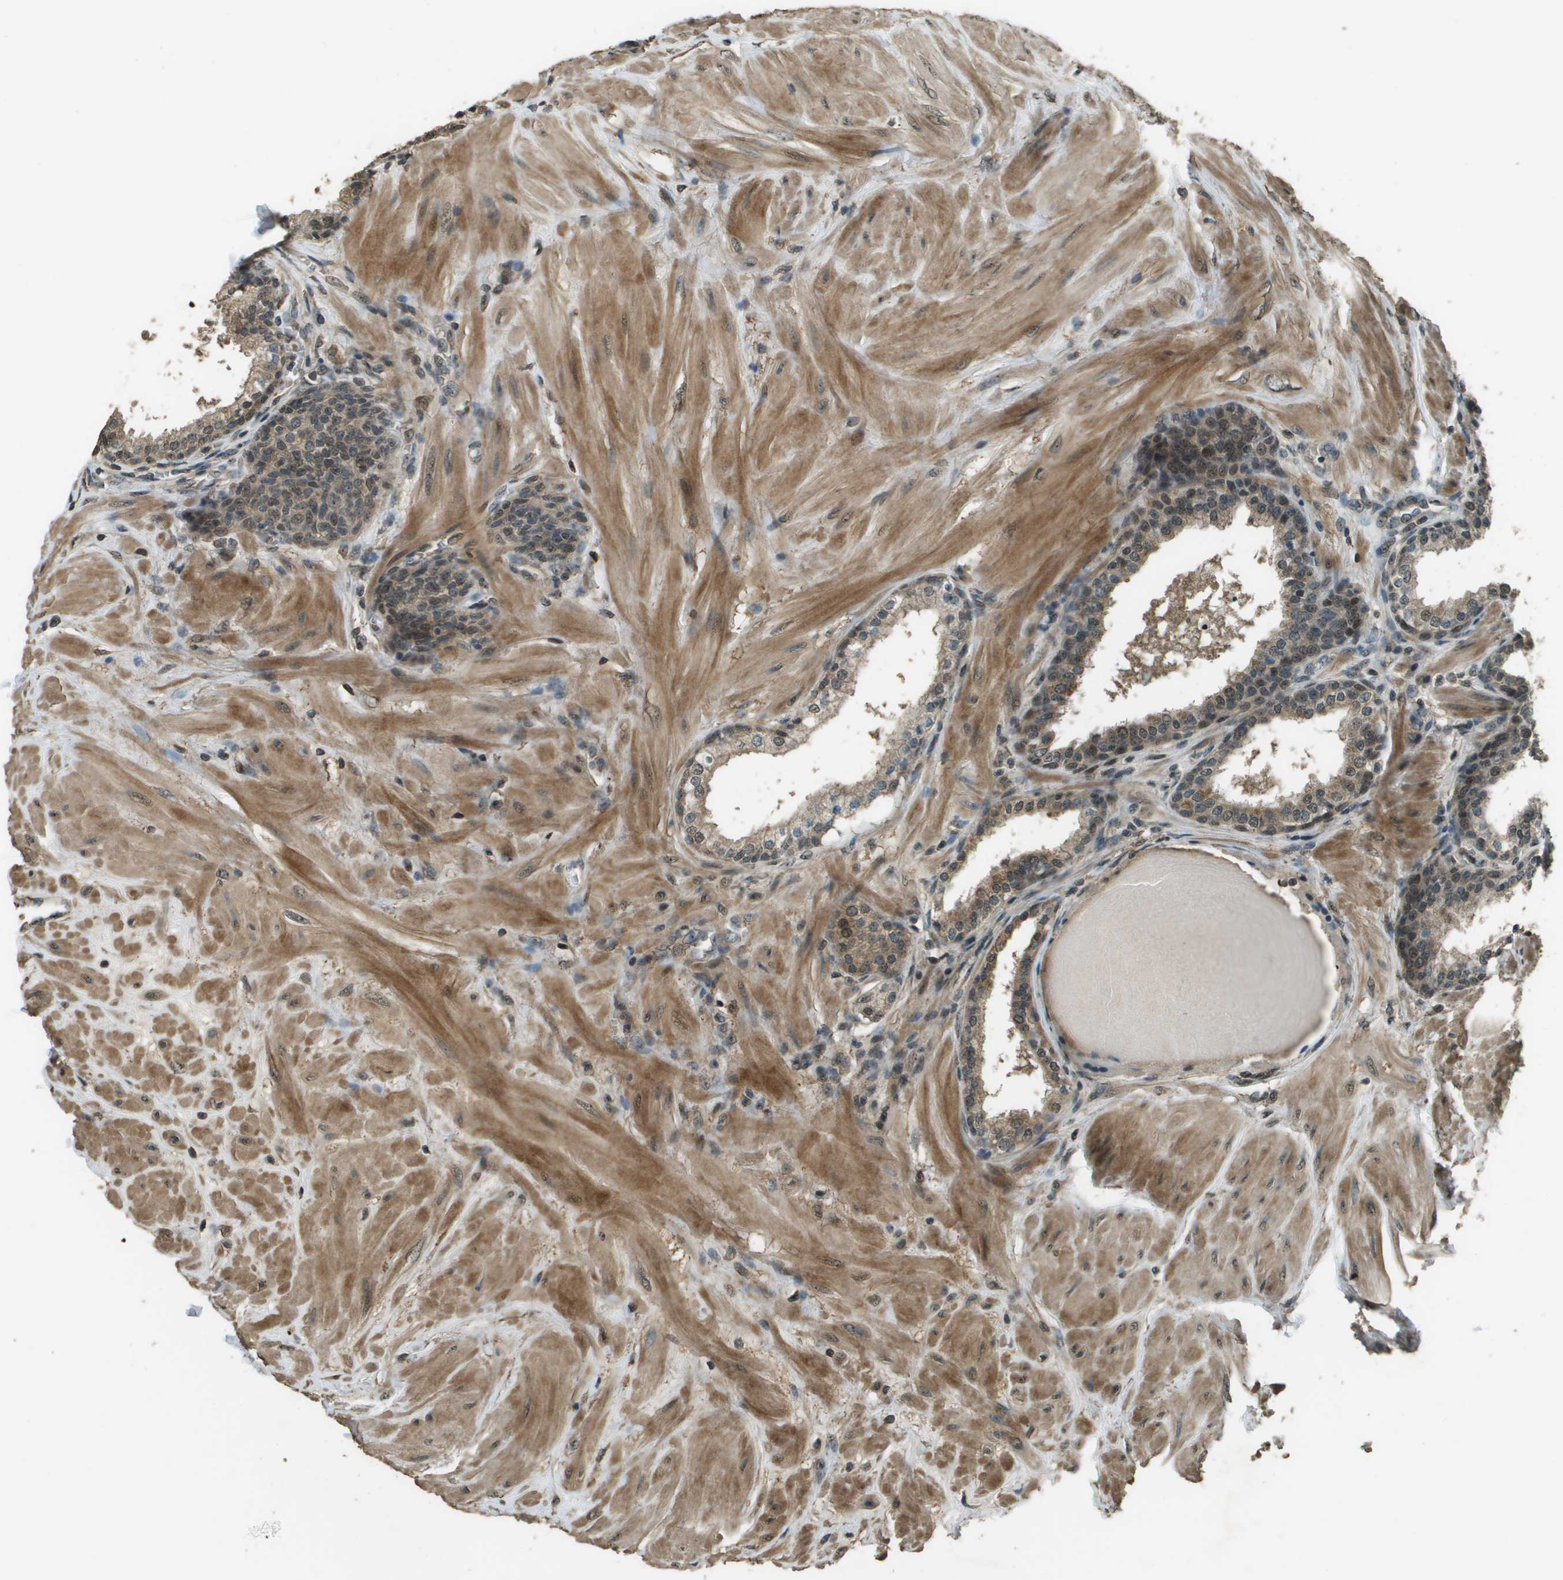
{"staining": {"intensity": "weak", "quantity": ">75%", "location": "cytoplasmic/membranous"}, "tissue": "prostate", "cell_type": "Glandular cells", "image_type": "normal", "snomed": [{"axis": "morphology", "description": "Normal tissue, NOS"}, {"axis": "topography", "description": "Prostate"}], "caption": "About >75% of glandular cells in benign human prostate exhibit weak cytoplasmic/membranous protein staining as visualized by brown immunohistochemical staining.", "gene": "SDC3", "patient": {"sex": "male", "age": 51}}